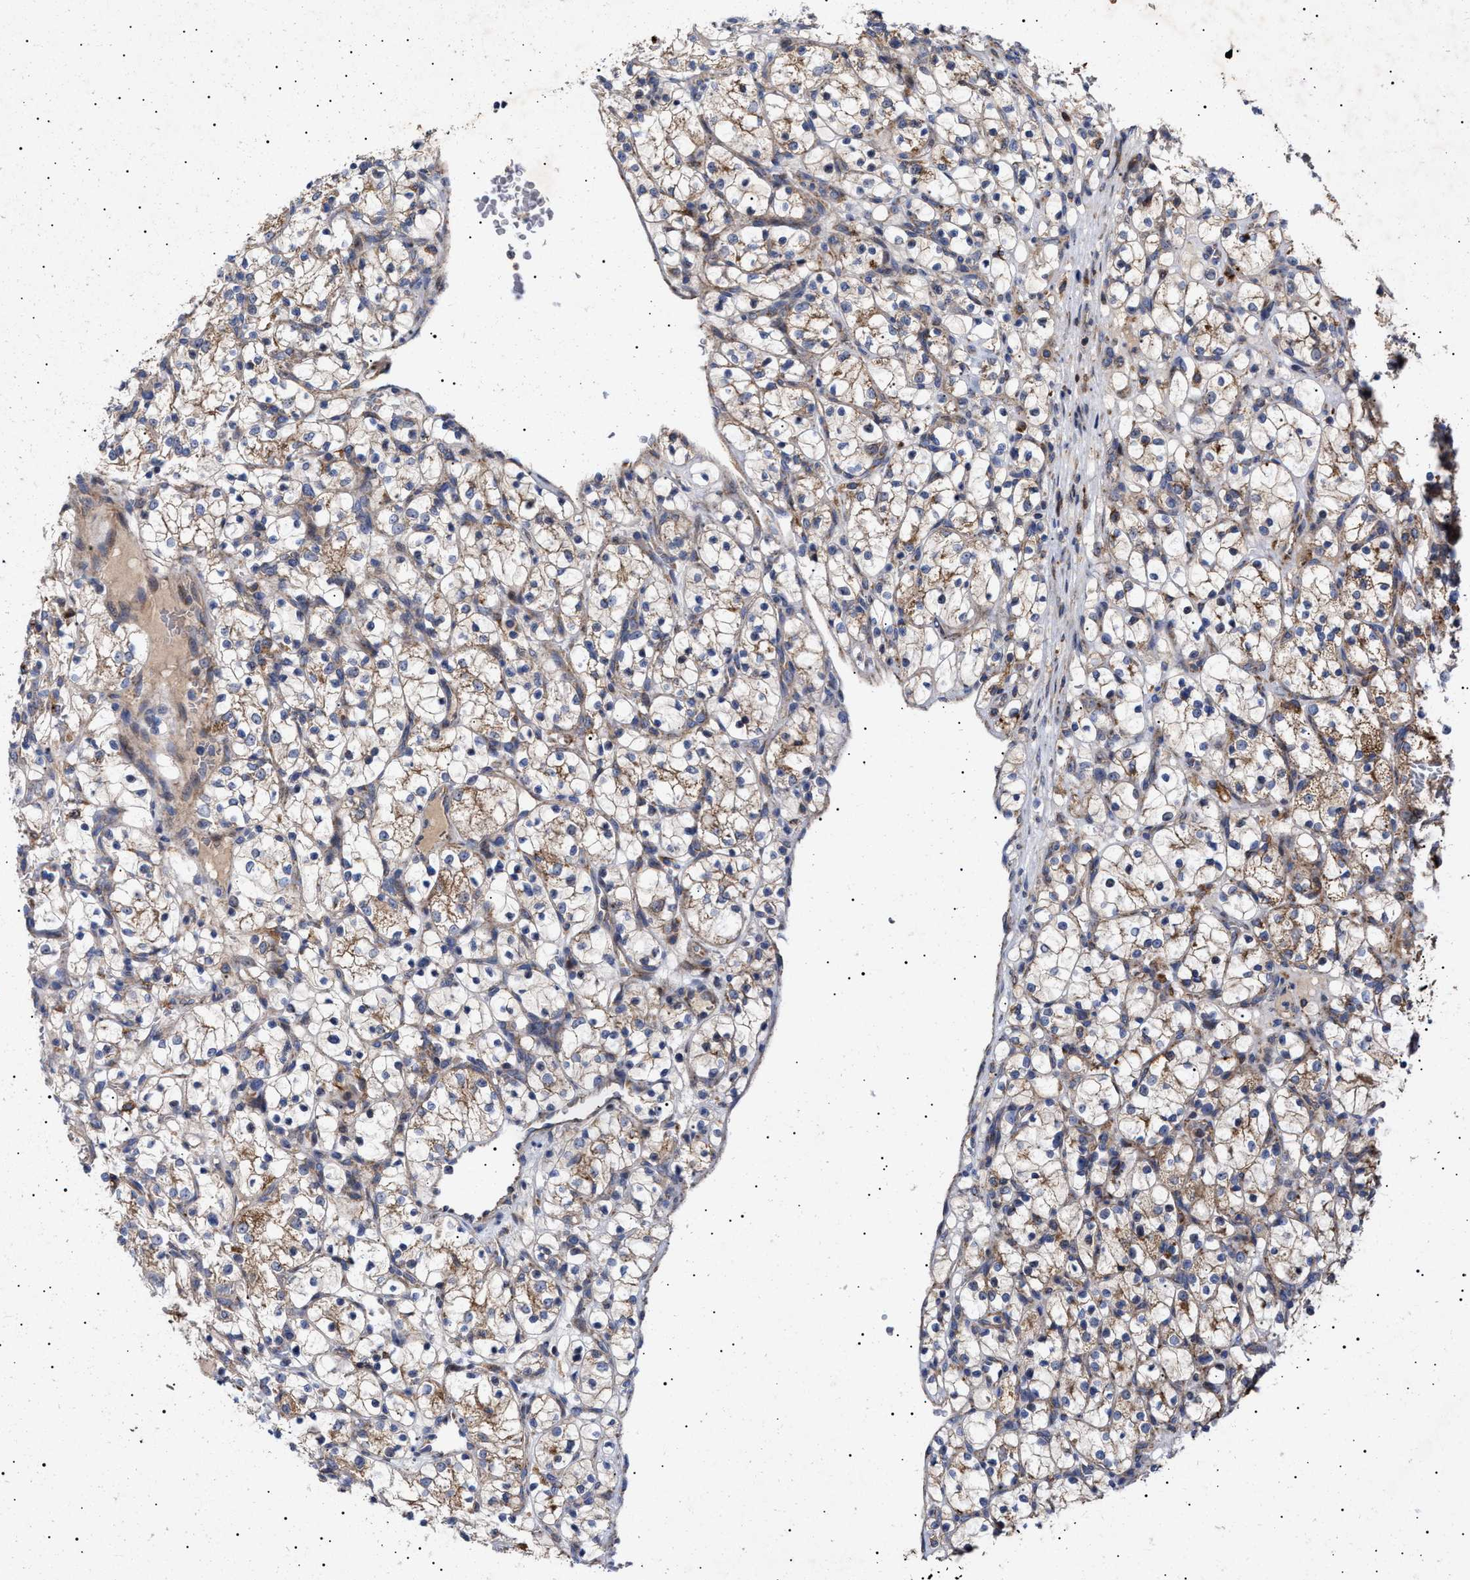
{"staining": {"intensity": "moderate", "quantity": ">75%", "location": "cytoplasmic/membranous"}, "tissue": "renal cancer", "cell_type": "Tumor cells", "image_type": "cancer", "snomed": [{"axis": "morphology", "description": "Adenocarcinoma, NOS"}, {"axis": "topography", "description": "Kidney"}], "caption": "Renal adenocarcinoma tissue exhibits moderate cytoplasmic/membranous positivity in about >75% of tumor cells (DAB IHC with brightfield microscopy, high magnification).", "gene": "MRPL10", "patient": {"sex": "female", "age": 69}}